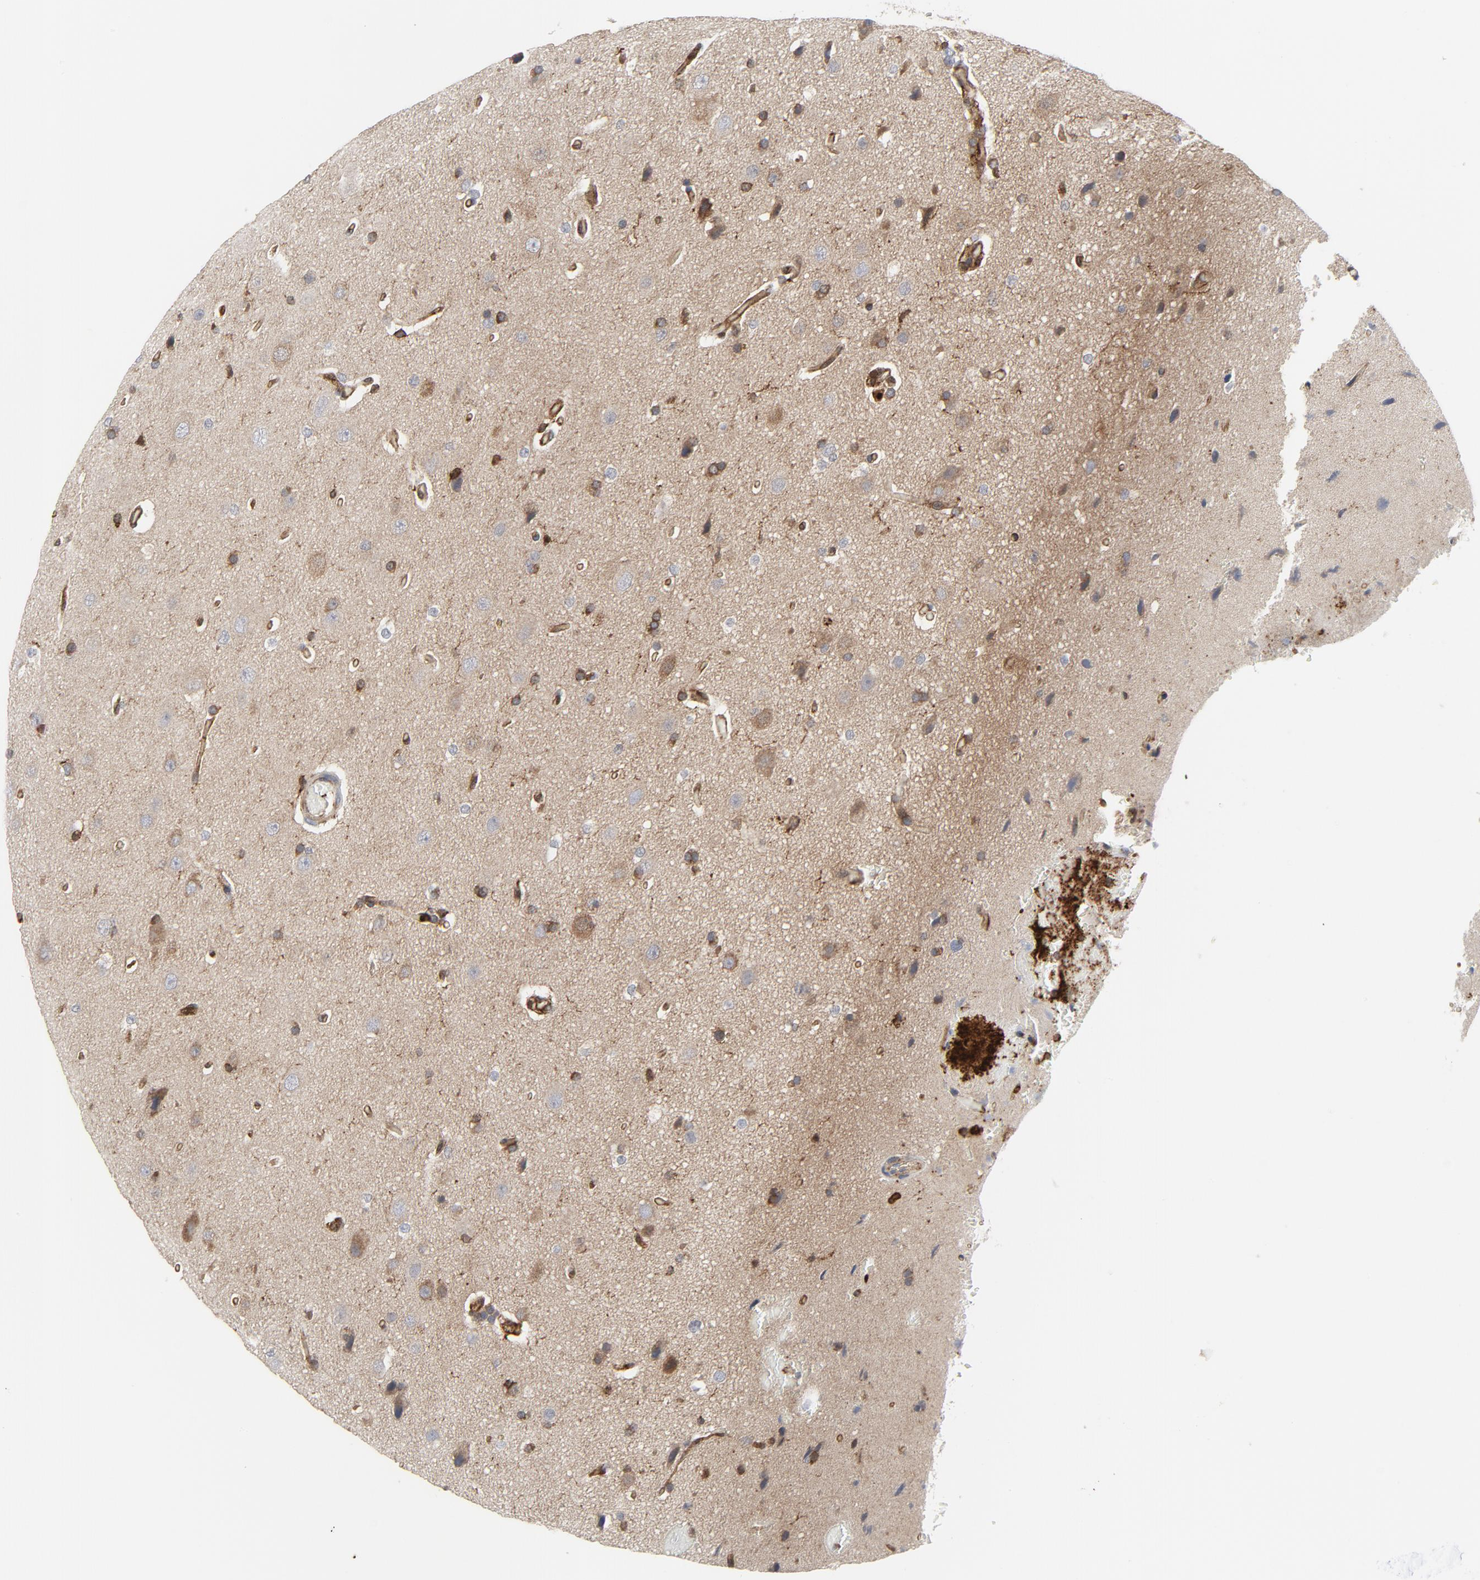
{"staining": {"intensity": "moderate", "quantity": "25%-75%", "location": "cytoplasmic/membranous"}, "tissue": "glioma", "cell_type": "Tumor cells", "image_type": "cancer", "snomed": [{"axis": "morphology", "description": "Glioma, malignant, Low grade"}, {"axis": "topography", "description": "Cerebral cortex"}], "caption": "Immunohistochemistry (IHC) staining of low-grade glioma (malignant), which reveals medium levels of moderate cytoplasmic/membranous expression in about 25%-75% of tumor cells indicating moderate cytoplasmic/membranous protein positivity. The staining was performed using DAB (3,3'-diaminobenzidine) (brown) for protein detection and nuclei were counterstained in hematoxylin (blue).", "gene": "YES1", "patient": {"sex": "female", "age": 47}}